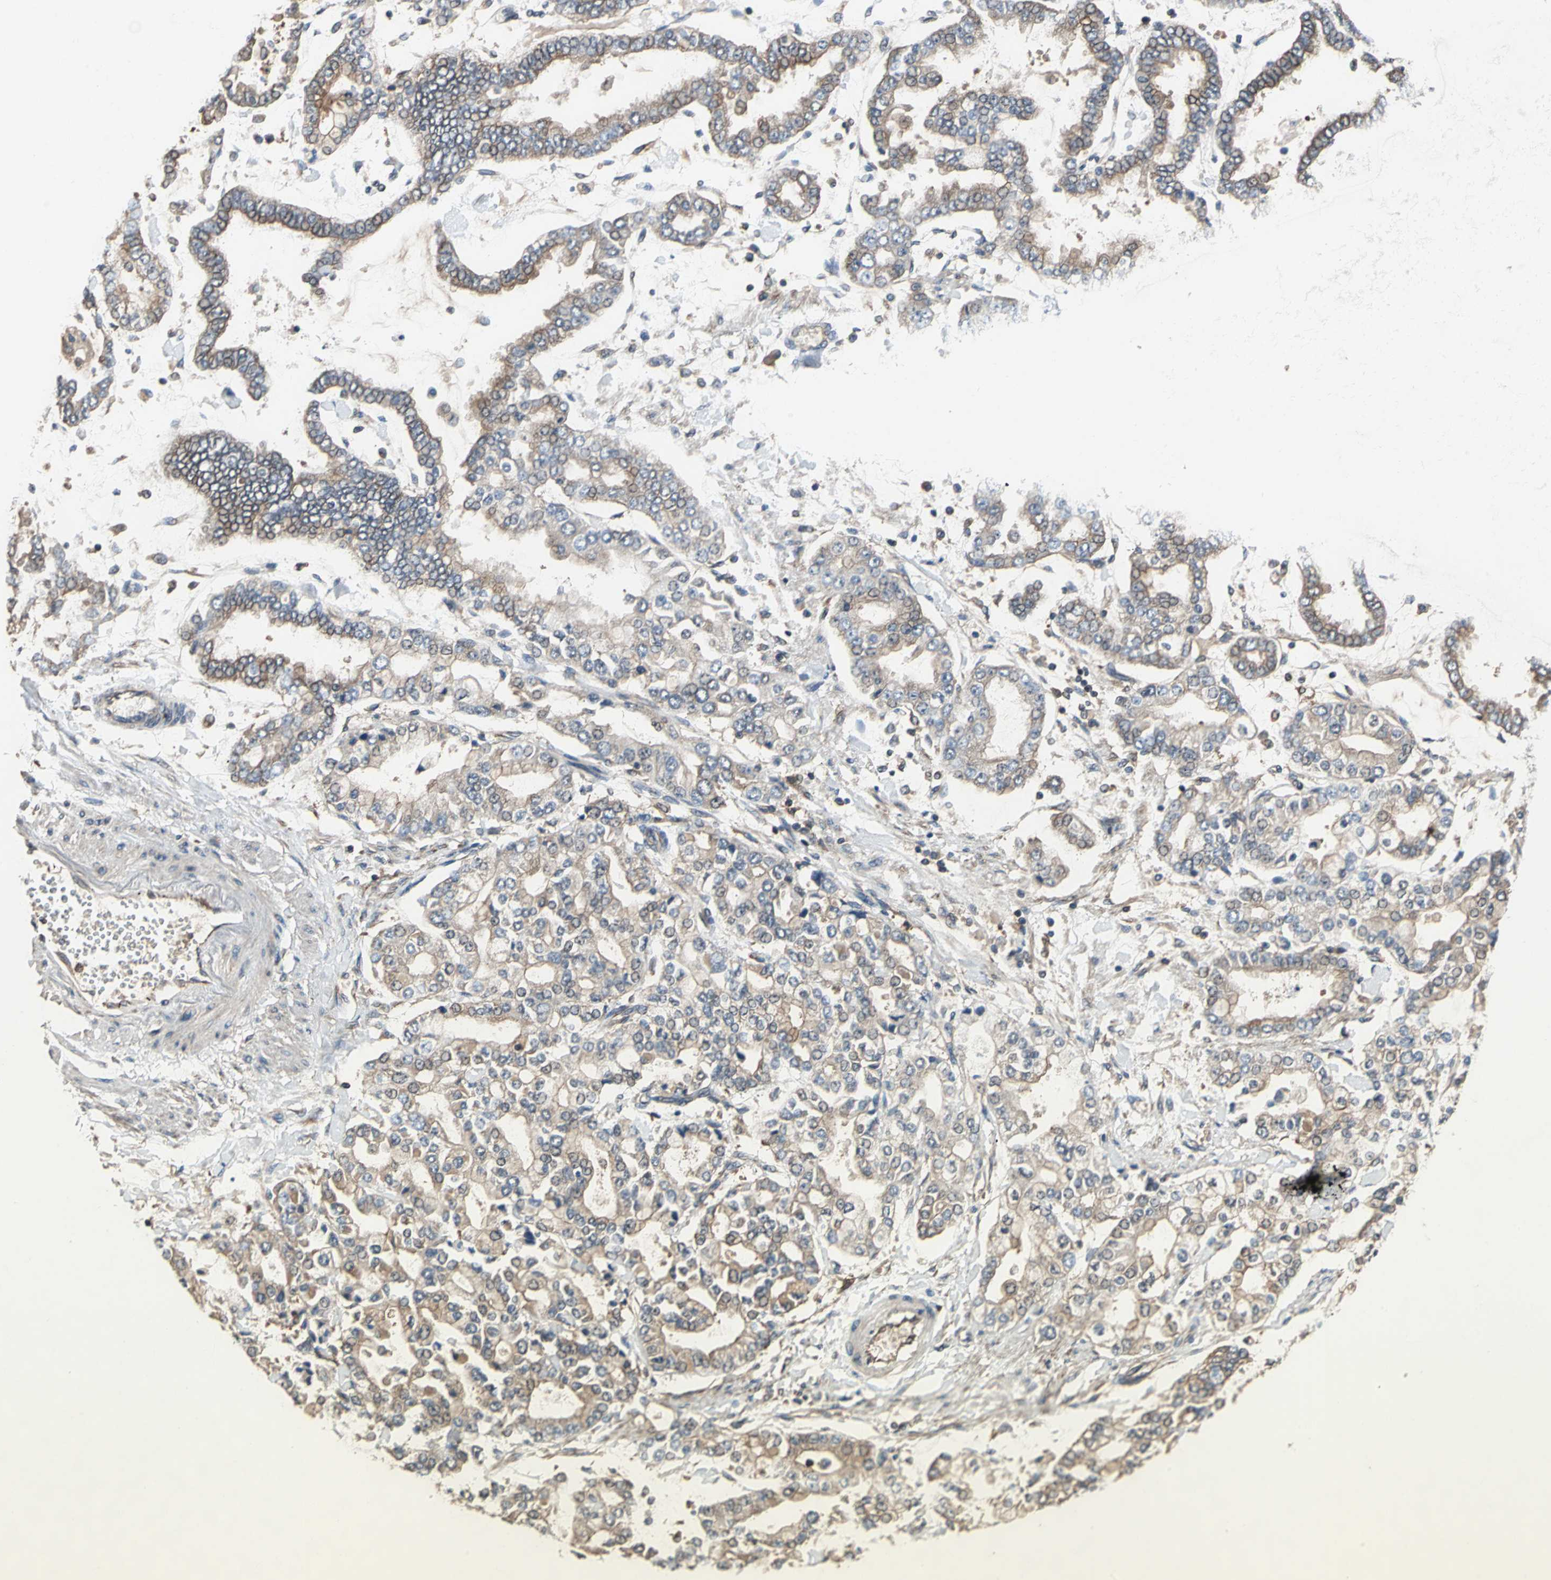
{"staining": {"intensity": "moderate", "quantity": ">75%", "location": "cytoplasmic/membranous"}, "tissue": "stomach cancer", "cell_type": "Tumor cells", "image_type": "cancer", "snomed": [{"axis": "morphology", "description": "Normal tissue, NOS"}, {"axis": "morphology", "description": "Adenocarcinoma, NOS"}, {"axis": "topography", "description": "Stomach, upper"}, {"axis": "topography", "description": "Stomach"}], "caption": "Moderate cytoplasmic/membranous positivity for a protein is identified in about >75% of tumor cells of adenocarcinoma (stomach) using immunohistochemistry.", "gene": "CAPN1", "patient": {"sex": "male", "age": 76}}